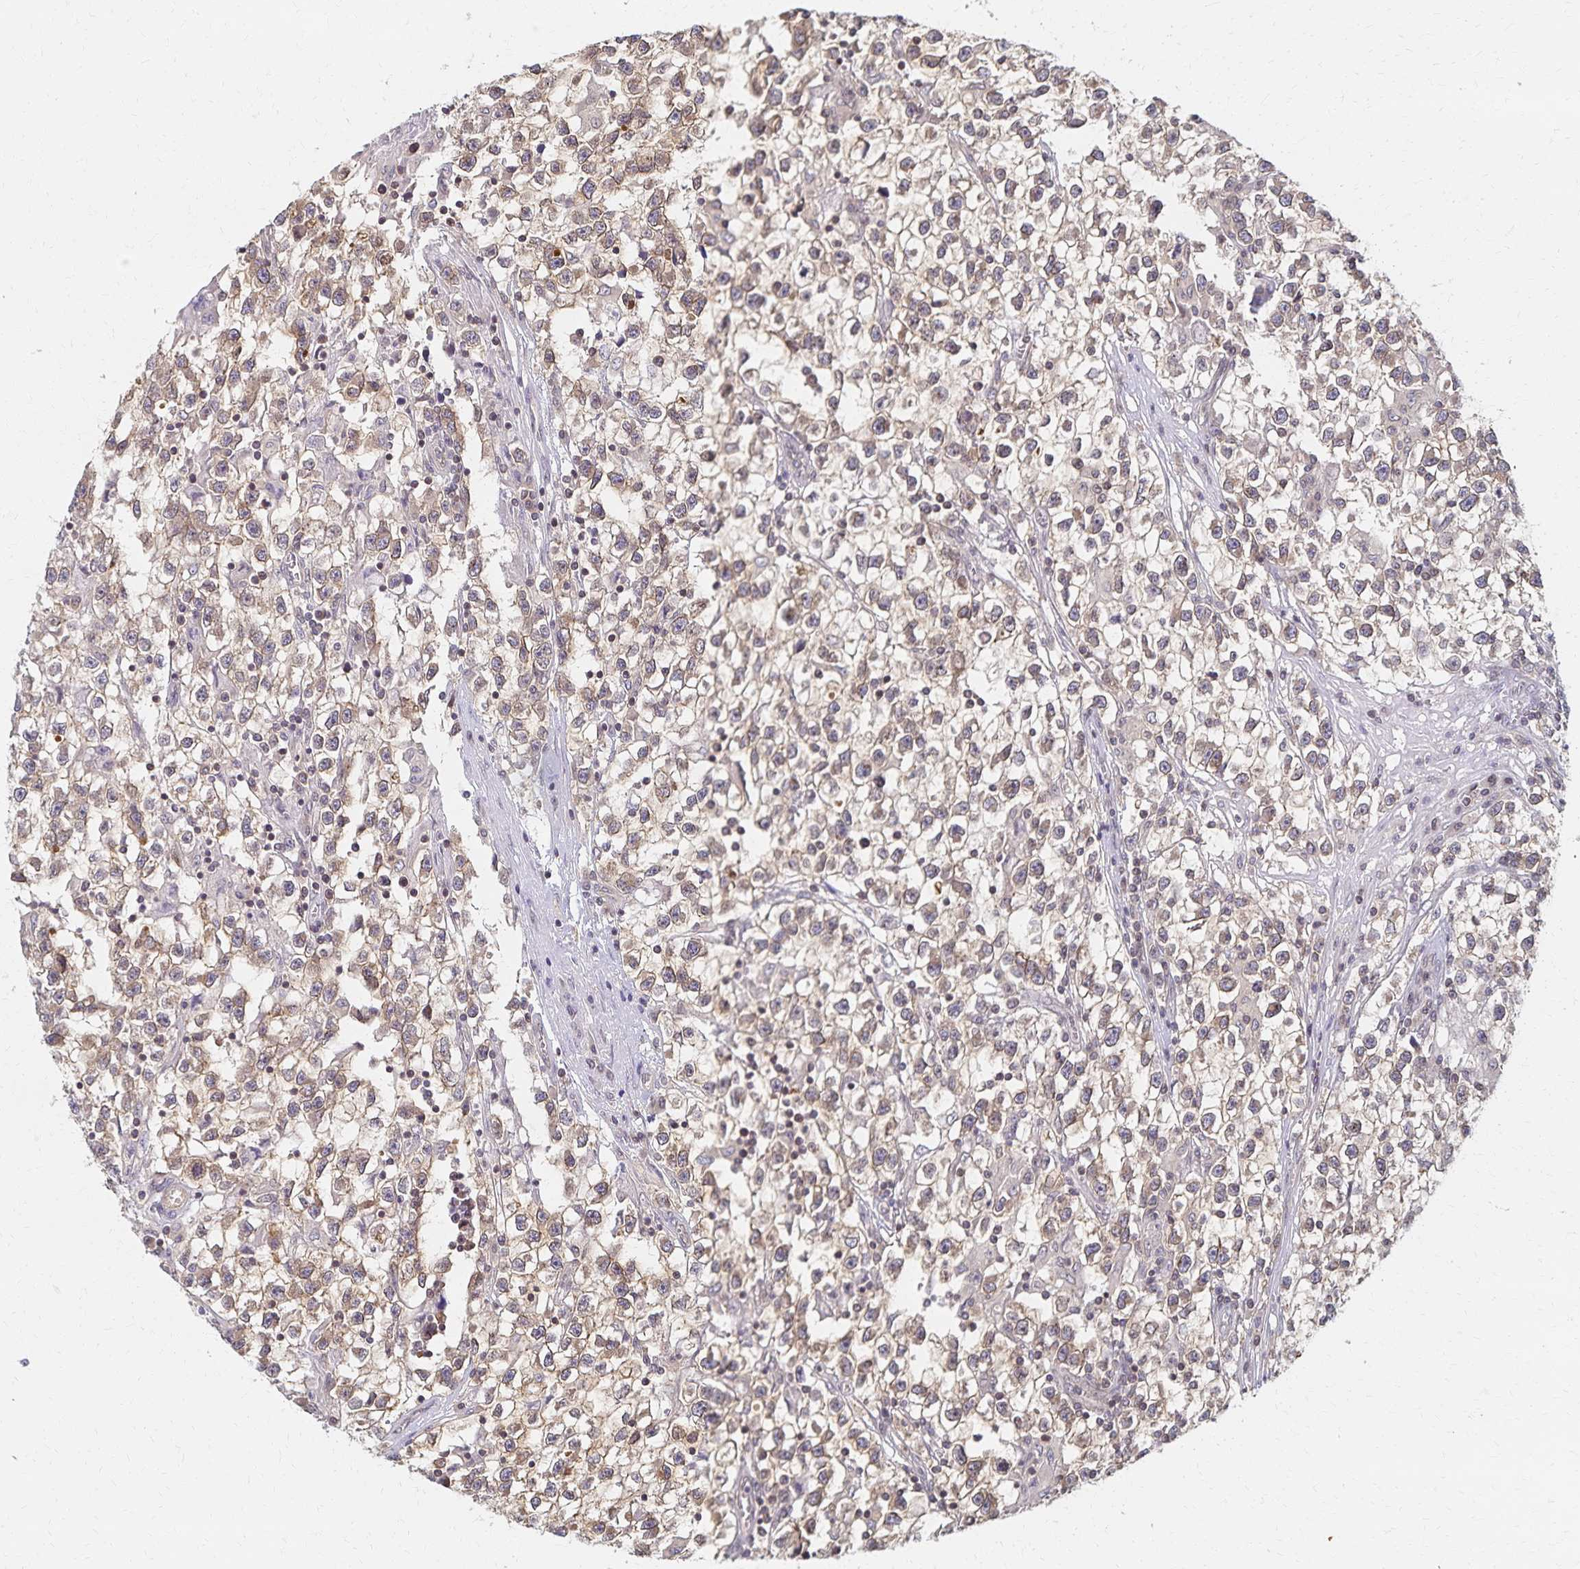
{"staining": {"intensity": "weak", "quantity": ">75%", "location": "cytoplasmic/membranous"}, "tissue": "testis cancer", "cell_type": "Tumor cells", "image_type": "cancer", "snomed": [{"axis": "morphology", "description": "Seminoma, NOS"}, {"axis": "topography", "description": "Testis"}], "caption": "An immunohistochemistry (IHC) image of tumor tissue is shown. Protein staining in brown shows weak cytoplasmic/membranous positivity in seminoma (testis) within tumor cells.", "gene": "RAB9B", "patient": {"sex": "male", "age": 31}}